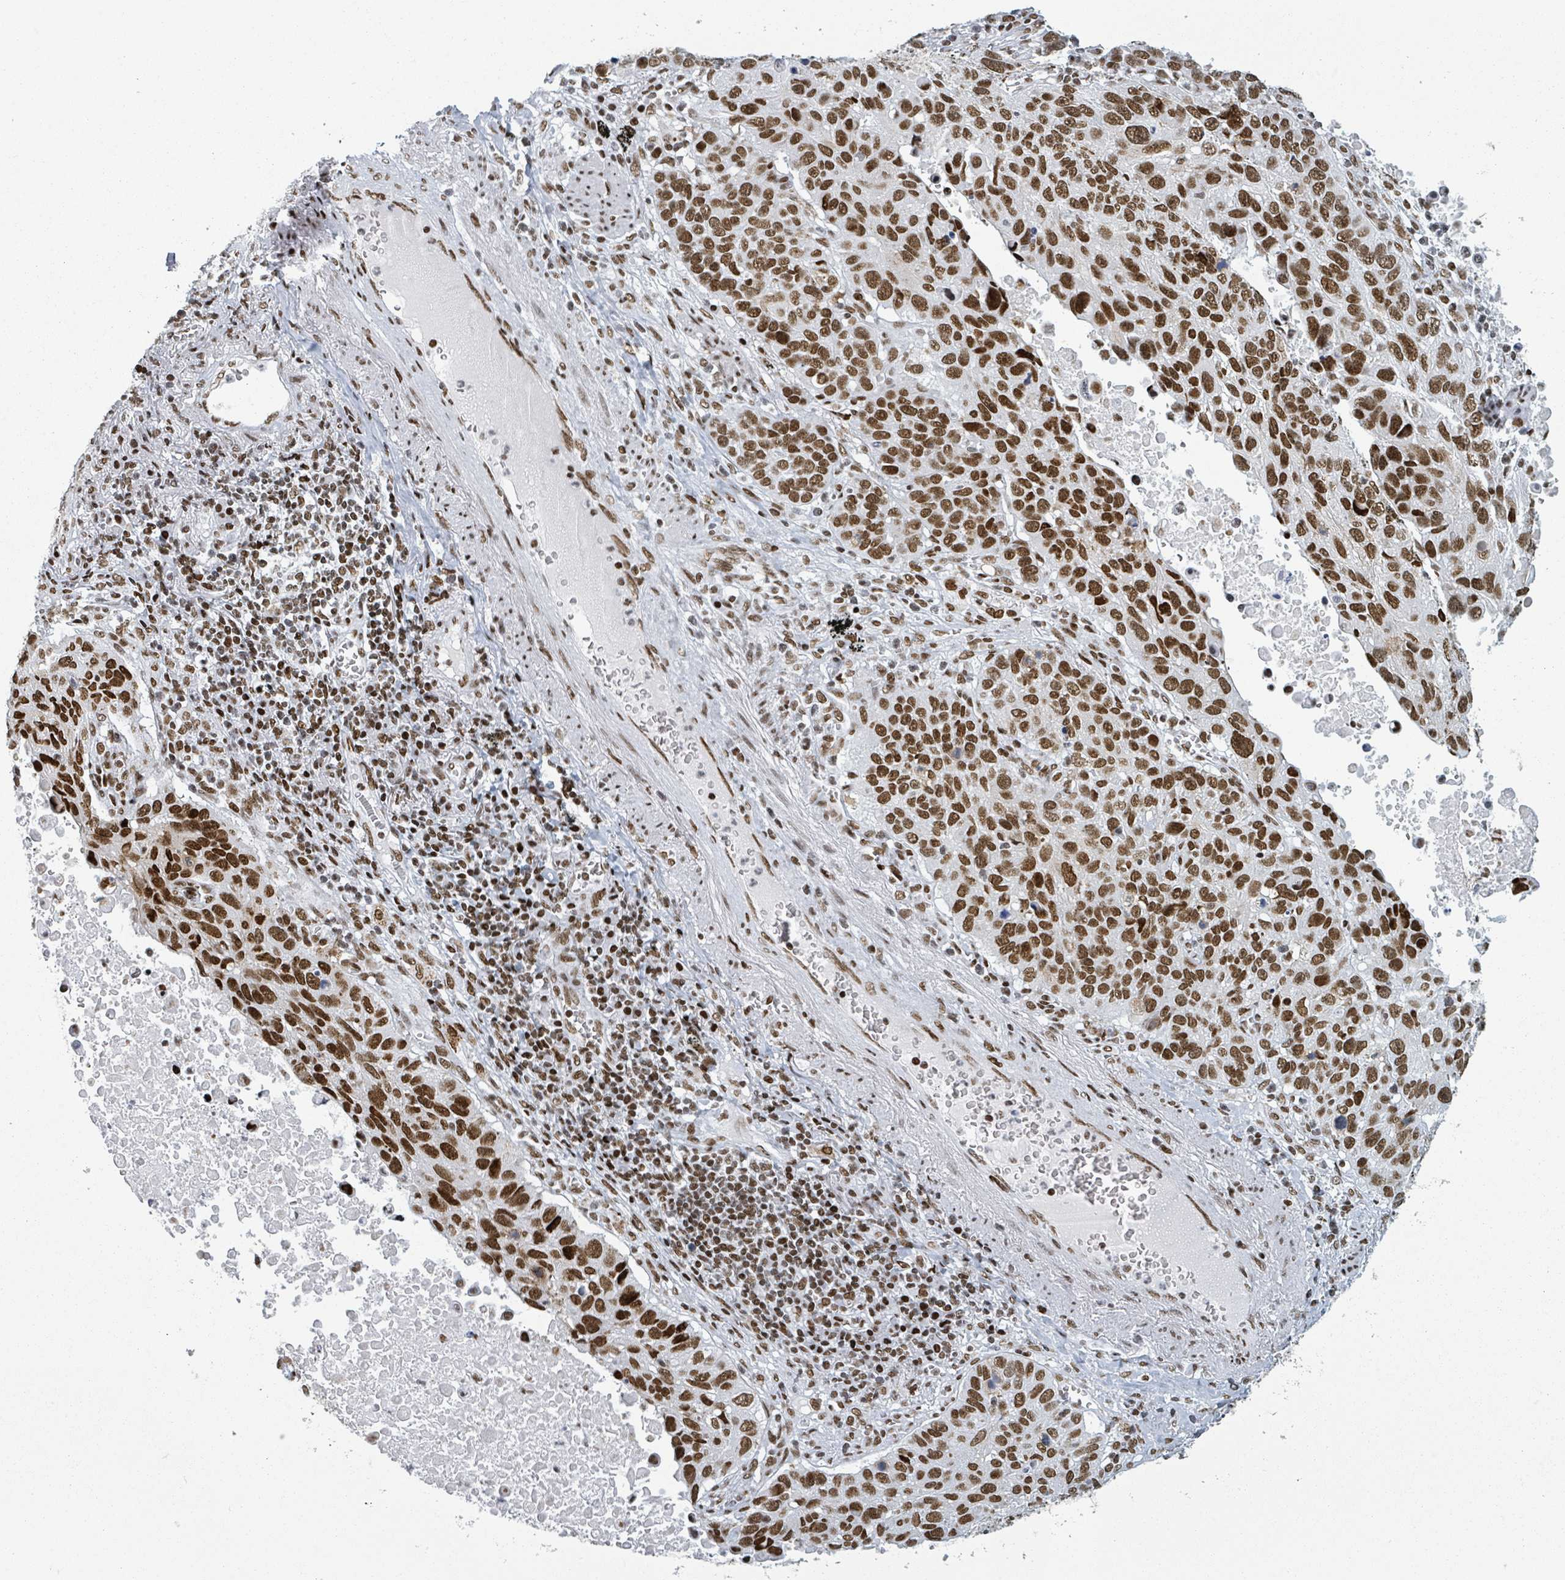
{"staining": {"intensity": "moderate", "quantity": ">75%", "location": "nuclear"}, "tissue": "lung cancer", "cell_type": "Tumor cells", "image_type": "cancer", "snomed": [{"axis": "morphology", "description": "Squamous cell carcinoma, NOS"}, {"axis": "topography", "description": "Lung"}], "caption": "This is a micrograph of IHC staining of lung cancer, which shows moderate expression in the nuclear of tumor cells.", "gene": "DHX16", "patient": {"sex": "male", "age": 66}}